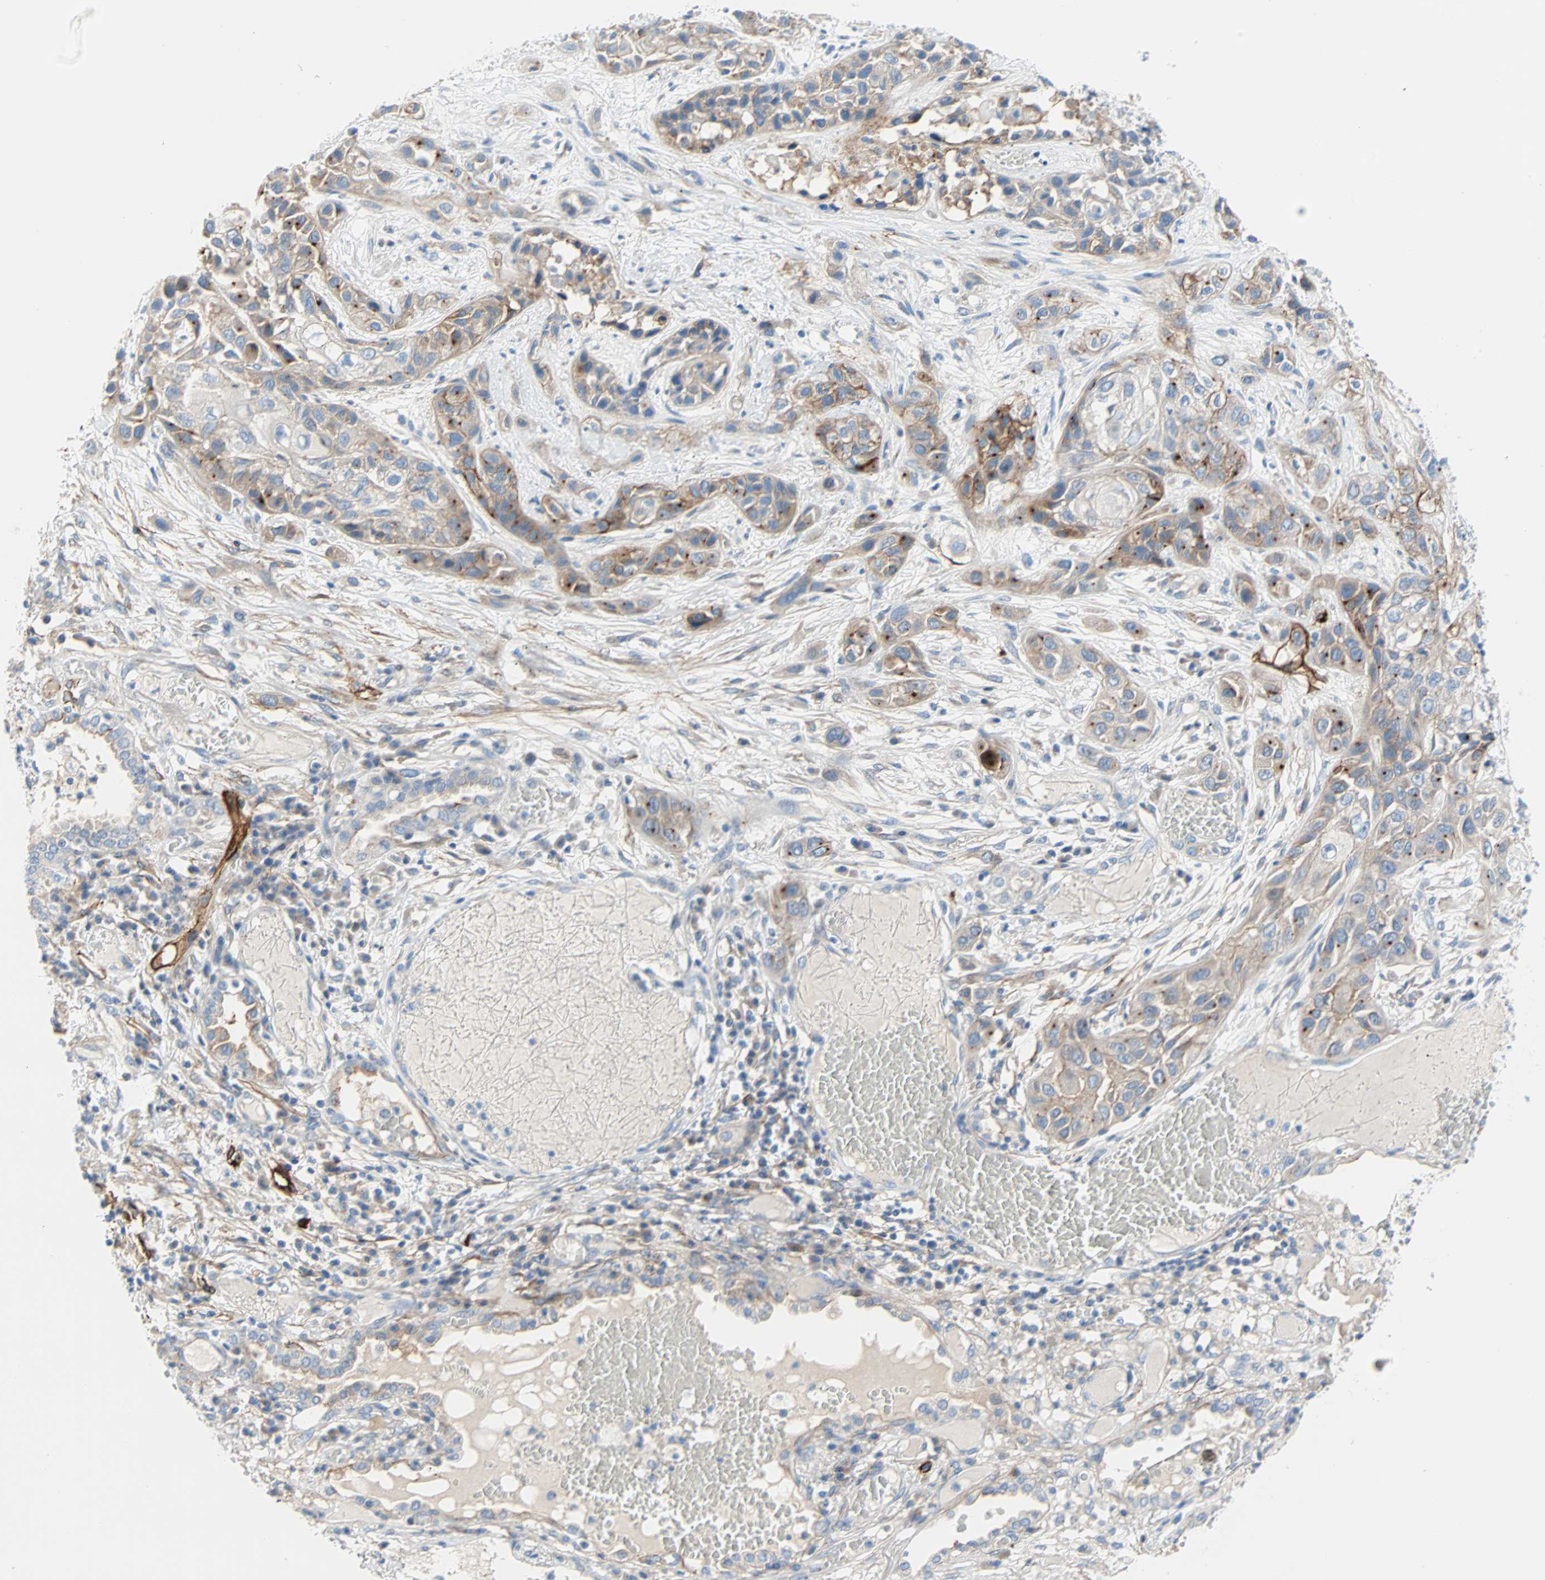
{"staining": {"intensity": "moderate", "quantity": "25%-75%", "location": "cytoplasmic/membranous"}, "tissue": "lung cancer", "cell_type": "Tumor cells", "image_type": "cancer", "snomed": [{"axis": "morphology", "description": "Squamous cell carcinoma, NOS"}, {"axis": "topography", "description": "Lung"}], "caption": "This micrograph displays IHC staining of lung cancer, with medium moderate cytoplasmic/membranous expression in approximately 25%-75% of tumor cells.", "gene": "PDPN", "patient": {"sex": "male", "age": 71}}